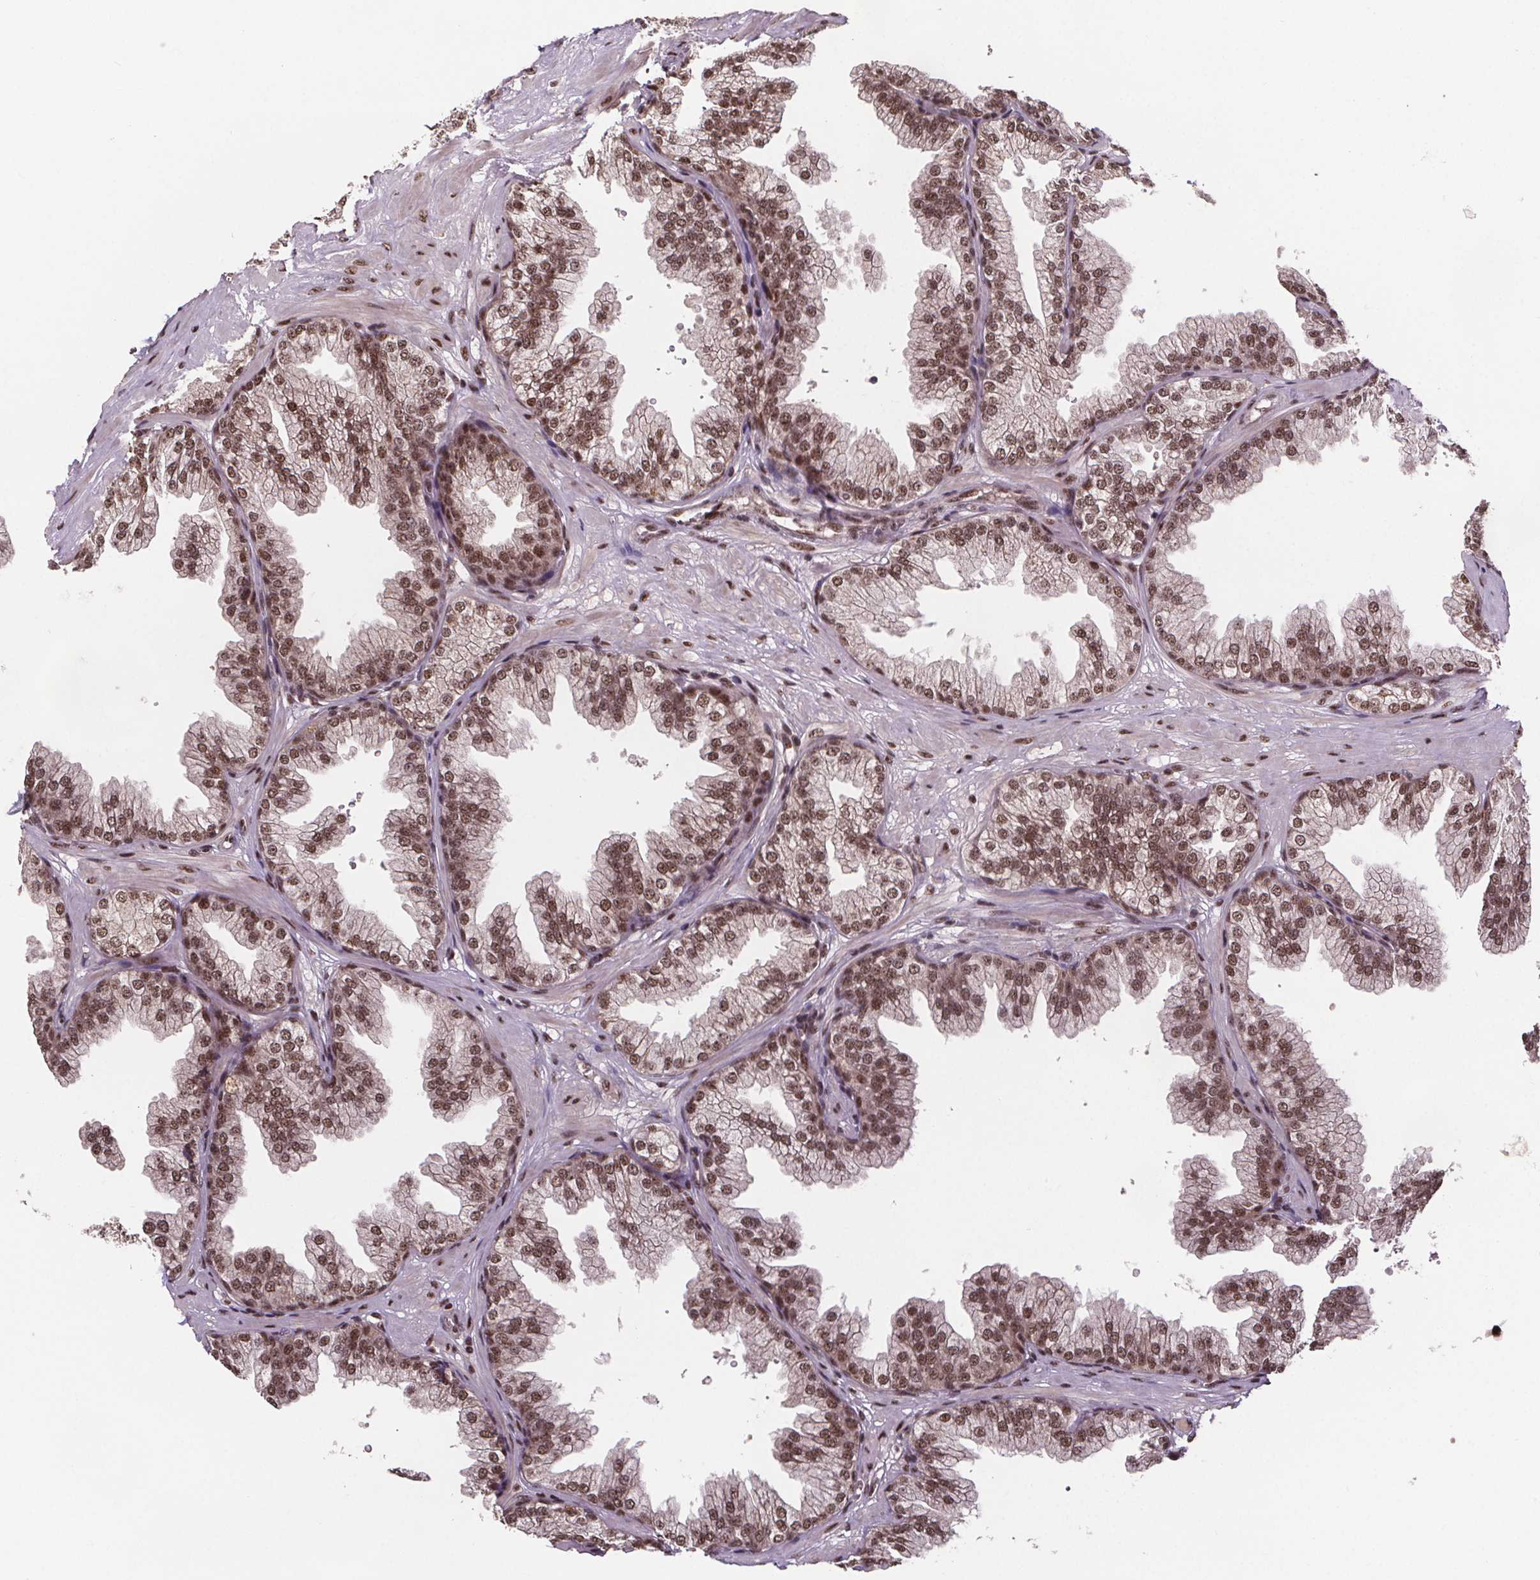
{"staining": {"intensity": "moderate", "quantity": ">75%", "location": "nuclear"}, "tissue": "prostate", "cell_type": "Glandular cells", "image_type": "normal", "snomed": [{"axis": "morphology", "description": "Normal tissue, NOS"}, {"axis": "topography", "description": "Prostate"}], "caption": "Prostate stained for a protein (brown) shows moderate nuclear positive expression in about >75% of glandular cells.", "gene": "JARID2", "patient": {"sex": "male", "age": 37}}